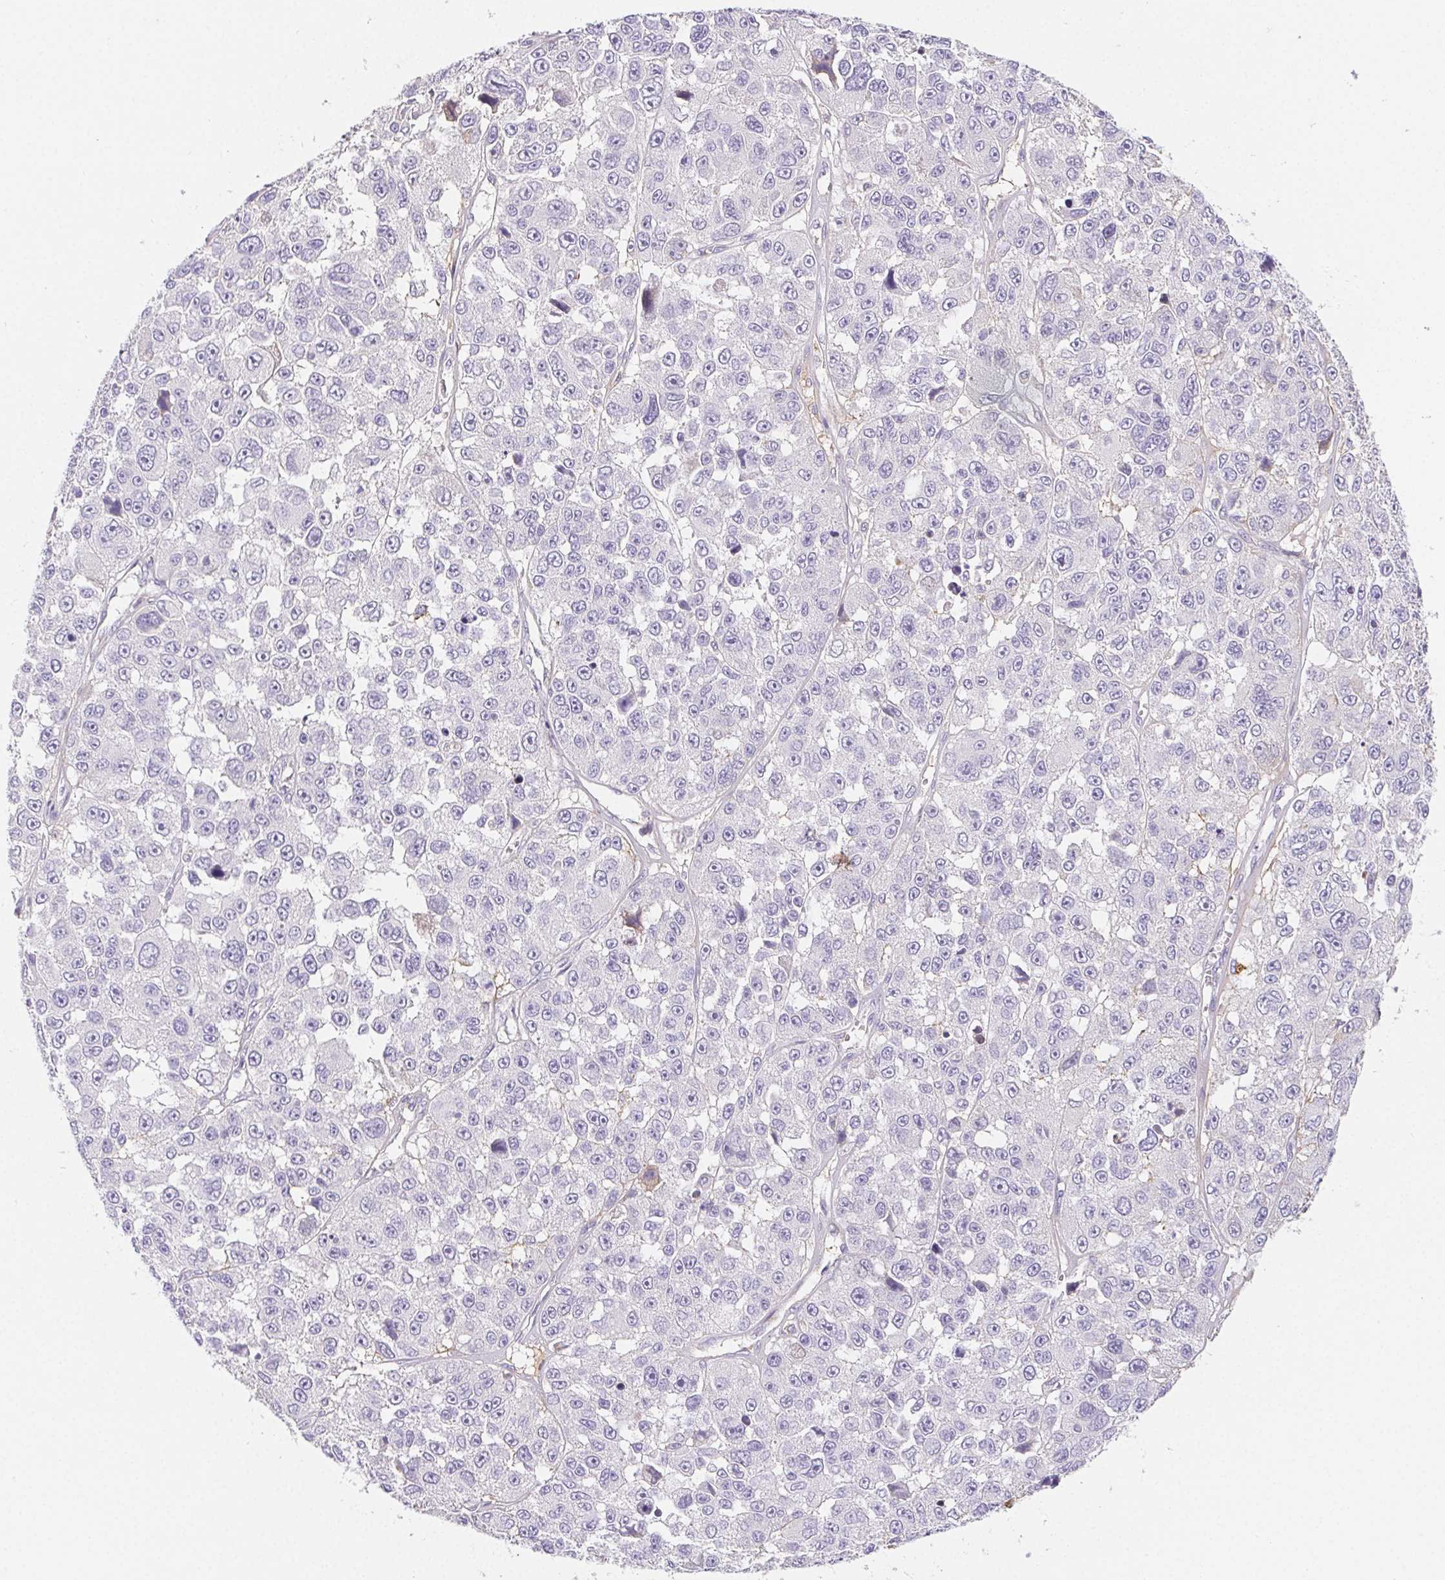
{"staining": {"intensity": "negative", "quantity": "none", "location": "none"}, "tissue": "melanoma", "cell_type": "Tumor cells", "image_type": "cancer", "snomed": [{"axis": "morphology", "description": "Malignant melanoma, NOS"}, {"axis": "topography", "description": "Skin"}], "caption": "There is no significant staining in tumor cells of malignant melanoma. The staining was performed using DAB (3,3'-diaminobenzidine) to visualize the protein expression in brown, while the nuclei were stained in blue with hematoxylin (Magnification: 20x).", "gene": "ITIH2", "patient": {"sex": "female", "age": 66}}